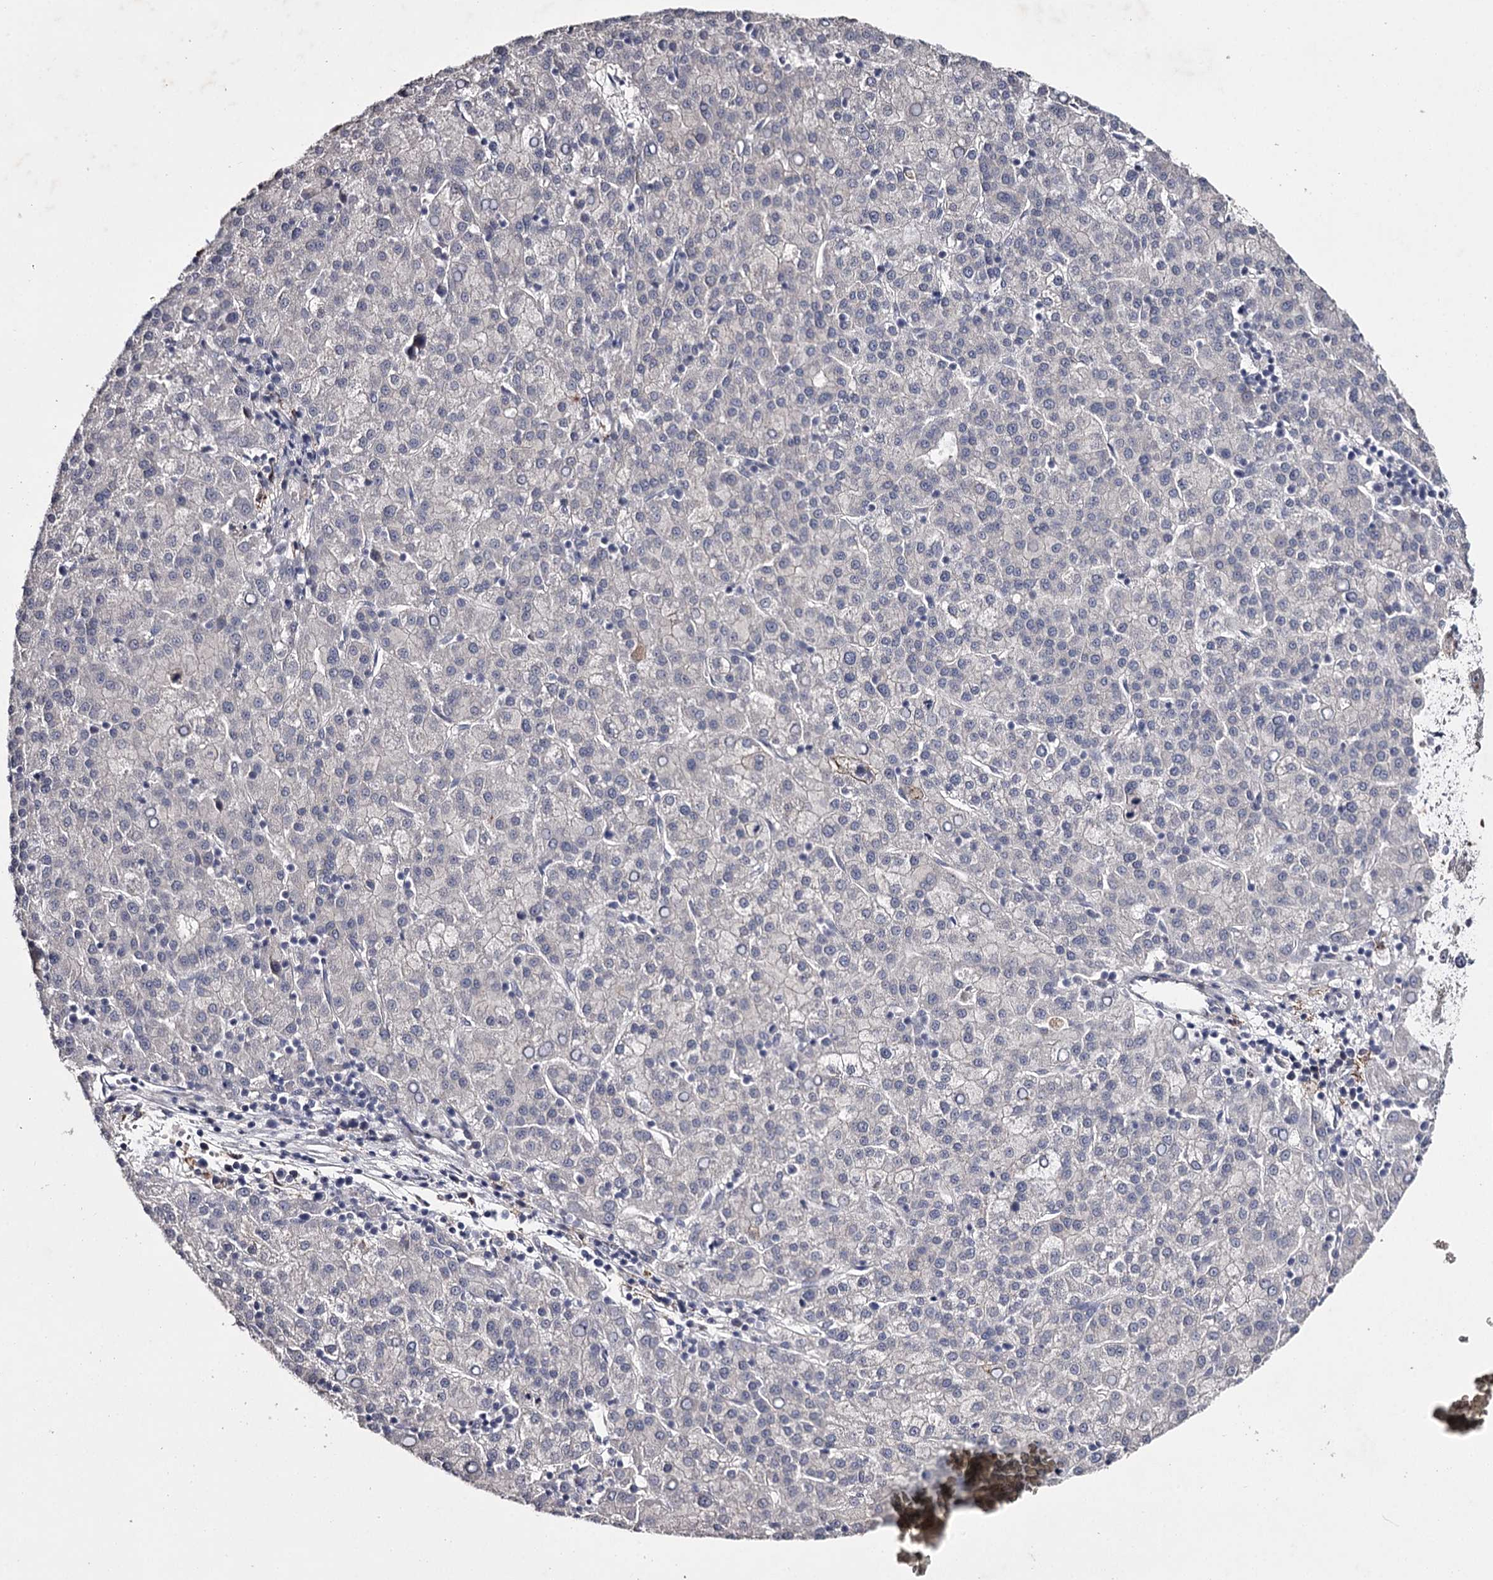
{"staining": {"intensity": "negative", "quantity": "none", "location": "none"}, "tissue": "liver cancer", "cell_type": "Tumor cells", "image_type": "cancer", "snomed": [{"axis": "morphology", "description": "Carcinoma, Hepatocellular, NOS"}, {"axis": "topography", "description": "Liver"}], "caption": "Immunohistochemistry of liver hepatocellular carcinoma demonstrates no positivity in tumor cells.", "gene": "FDXACB1", "patient": {"sex": "female", "age": 58}}